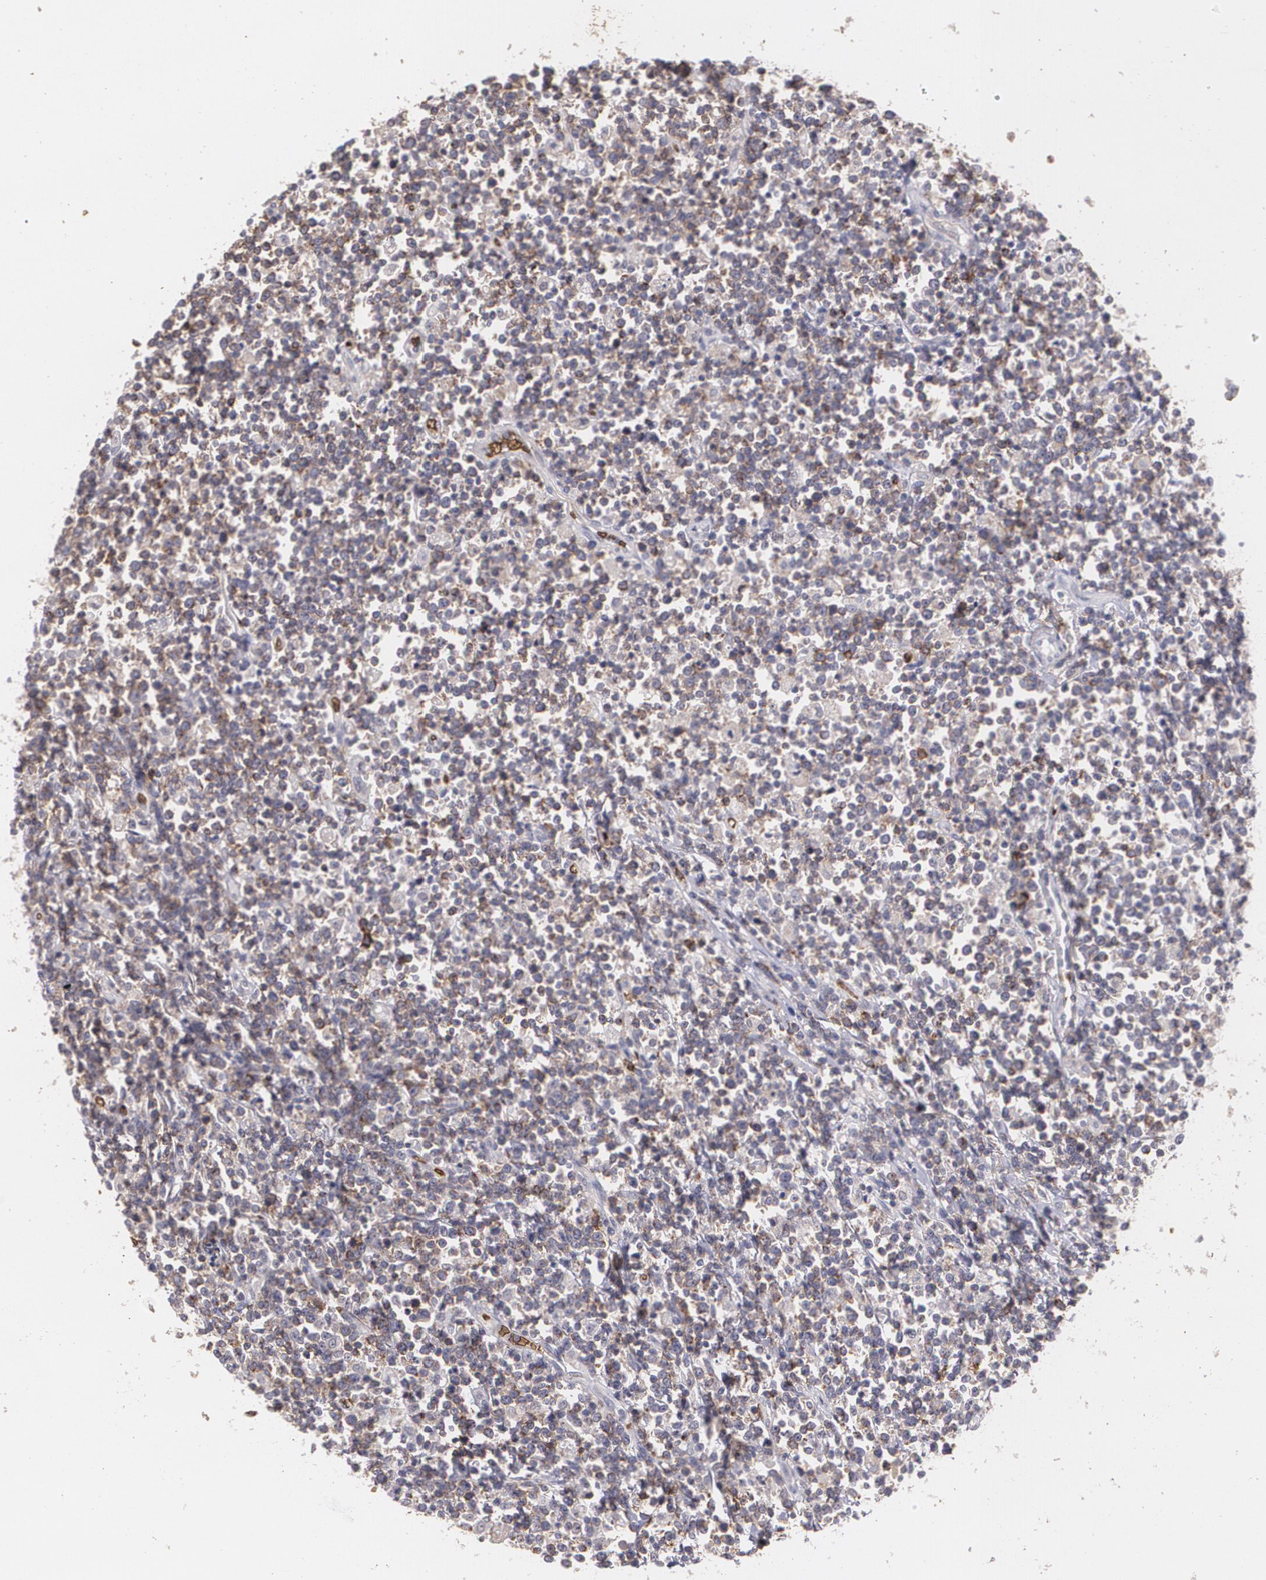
{"staining": {"intensity": "weak", "quantity": "25%-75%", "location": "cytoplasmic/membranous"}, "tissue": "lymphoma", "cell_type": "Tumor cells", "image_type": "cancer", "snomed": [{"axis": "morphology", "description": "Malignant lymphoma, non-Hodgkin's type, High grade"}, {"axis": "topography", "description": "Colon"}], "caption": "Brown immunohistochemical staining in human lymphoma reveals weak cytoplasmic/membranous positivity in approximately 25%-75% of tumor cells.", "gene": "SLC2A1", "patient": {"sex": "male", "age": 82}}